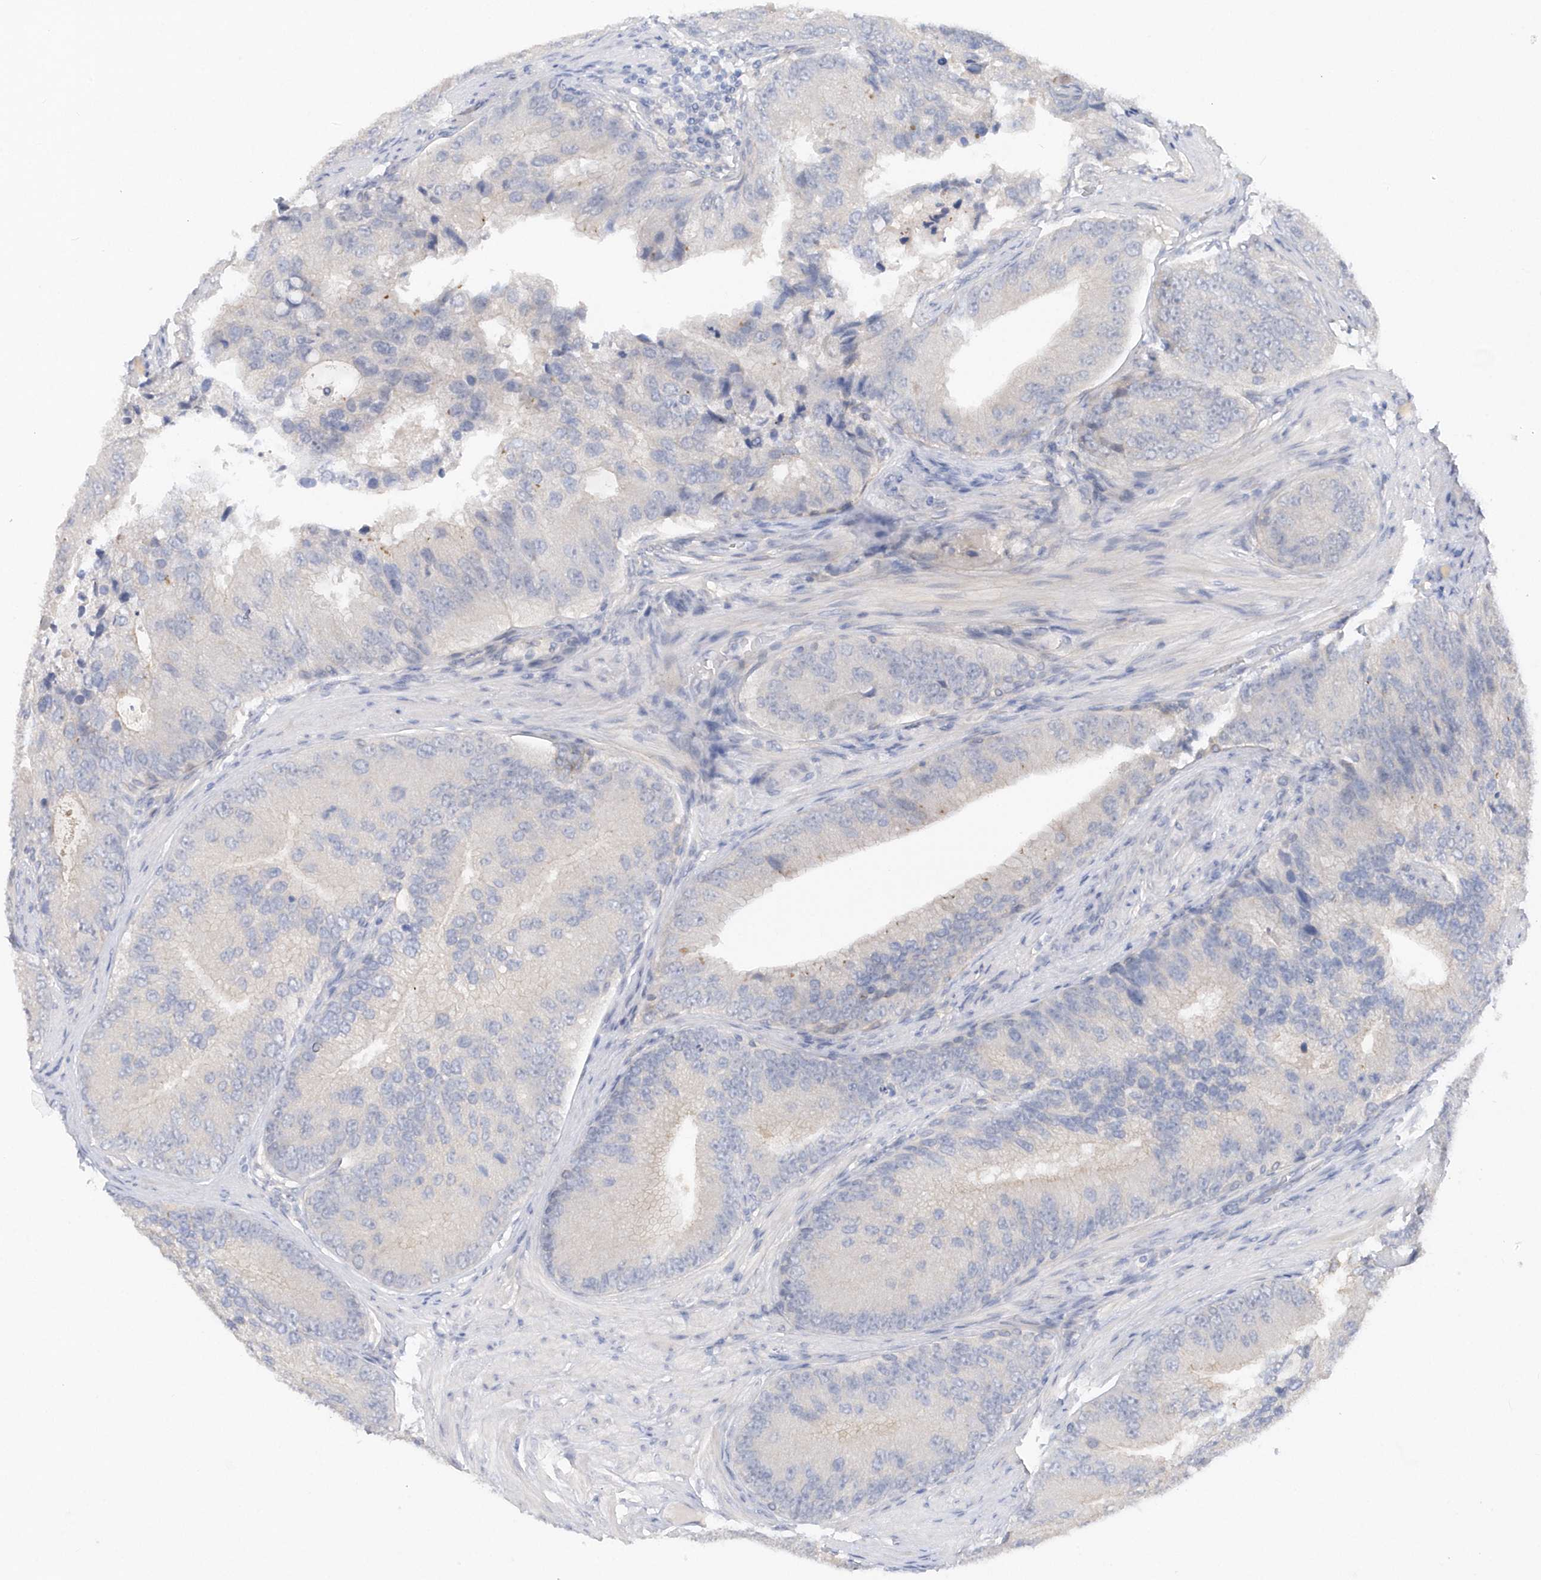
{"staining": {"intensity": "negative", "quantity": "none", "location": "none"}, "tissue": "prostate cancer", "cell_type": "Tumor cells", "image_type": "cancer", "snomed": [{"axis": "morphology", "description": "Adenocarcinoma, High grade"}, {"axis": "topography", "description": "Prostate"}], "caption": "Tumor cells are negative for brown protein staining in prostate cancer (high-grade adenocarcinoma). The staining is performed using DAB (3,3'-diaminobenzidine) brown chromogen with nuclei counter-stained in using hematoxylin.", "gene": "RPE", "patient": {"sex": "male", "age": 70}}